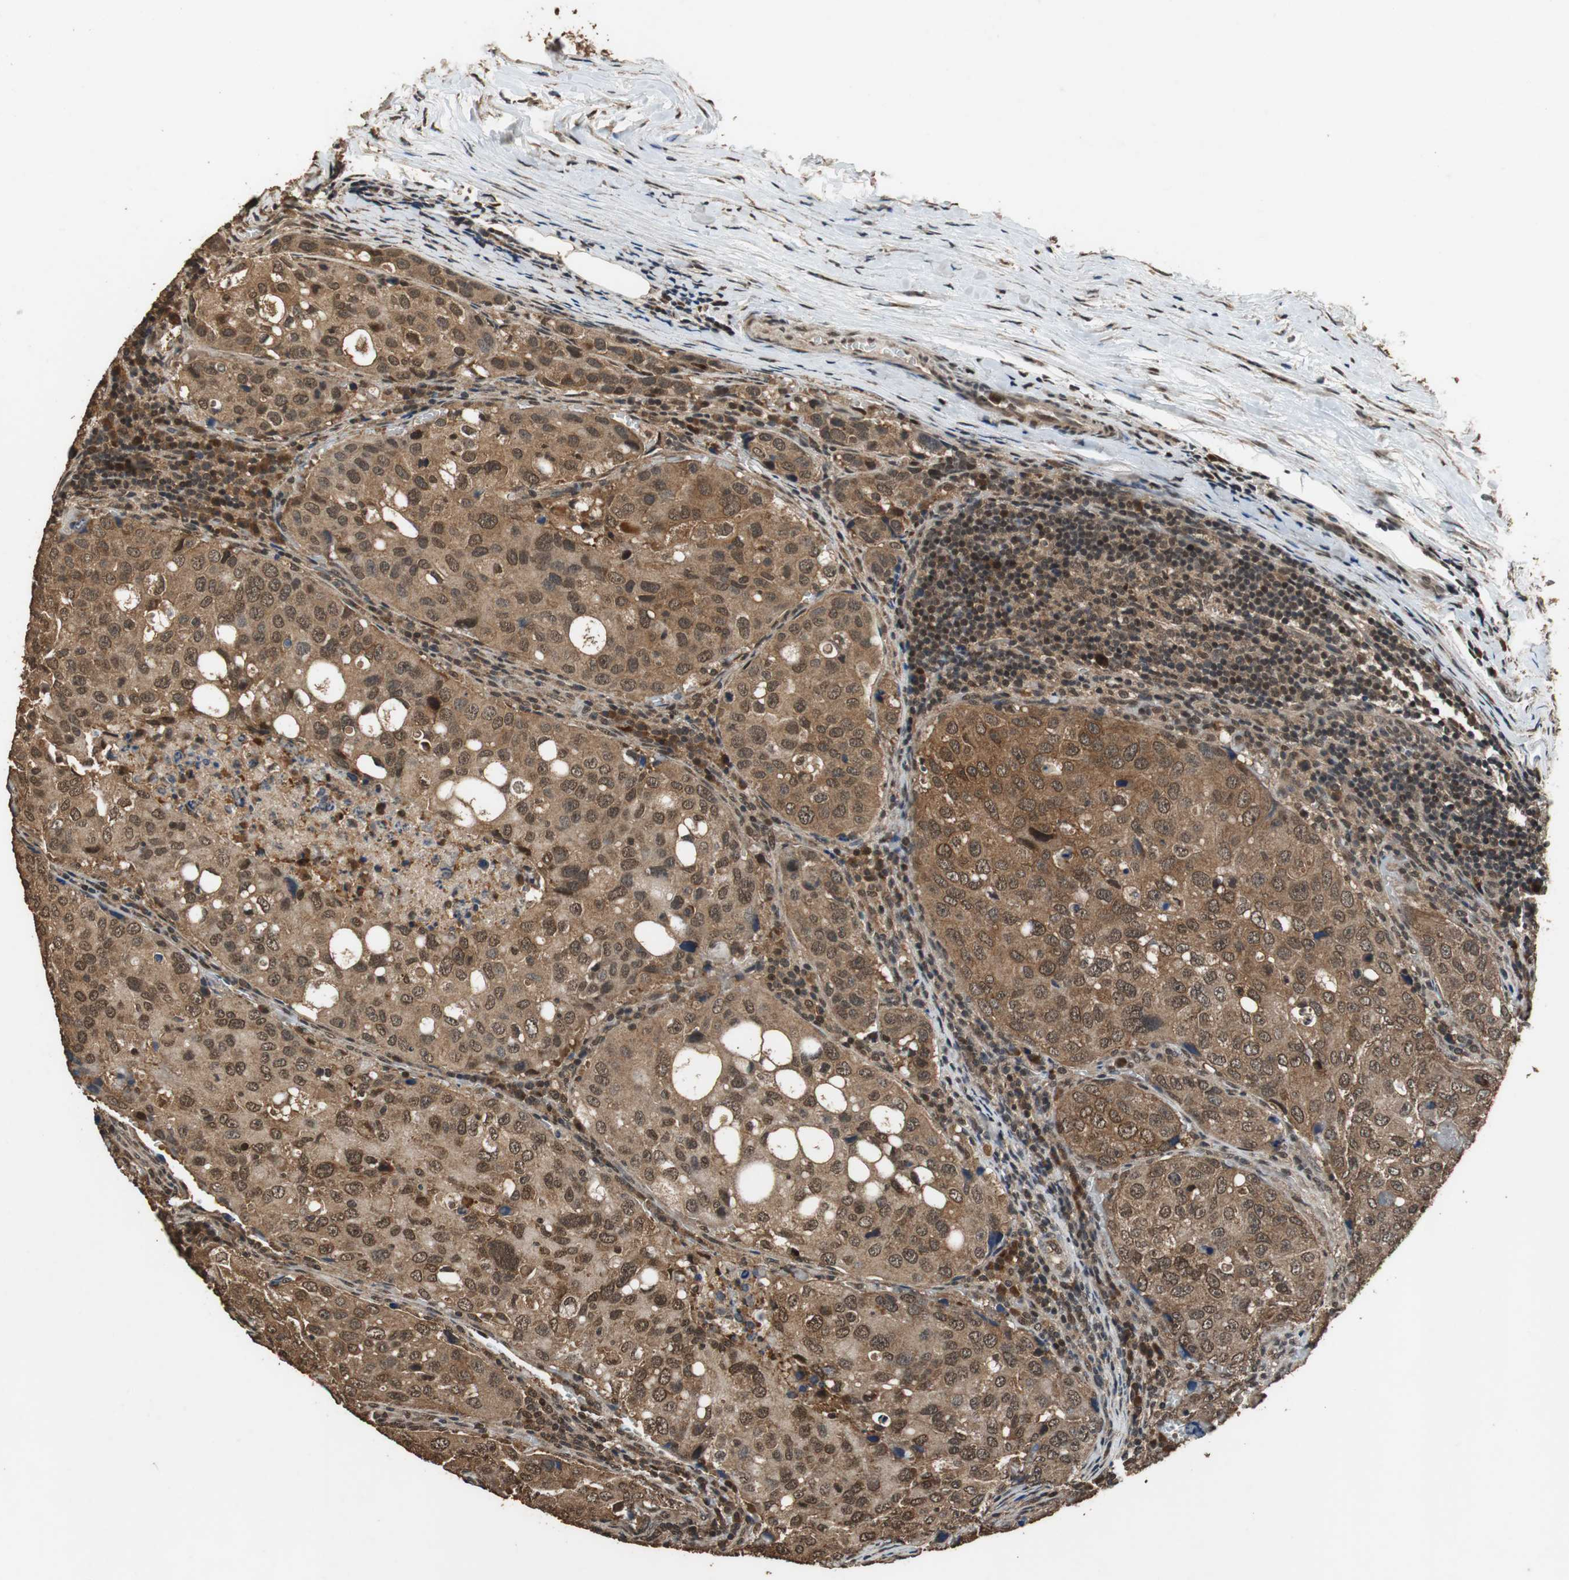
{"staining": {"intensity": "strong", "quantity": ">75%", "location": "cytoplasmic/membranous,nuclear"}, "tissue": "urothelial cancer", "cell_type": "Tumor cells", "image_type": "cancer", "snomed": [{"axis": "morphology", "description": "Urothelial carcinoma, High grade"}, {"axis": "topography", "description": "Lymph node"}, {"axis": "topography", "description": "Urinary bladder"}], "caption": "This image displays immunohistochemistry staining of urothelial cancer, with high strong cytoplasmic/membranous and nuclear expression in approximately >75% of tumor cells.", "gene": "ZNF18", "patient": {"sex": "male", "age": 51}}